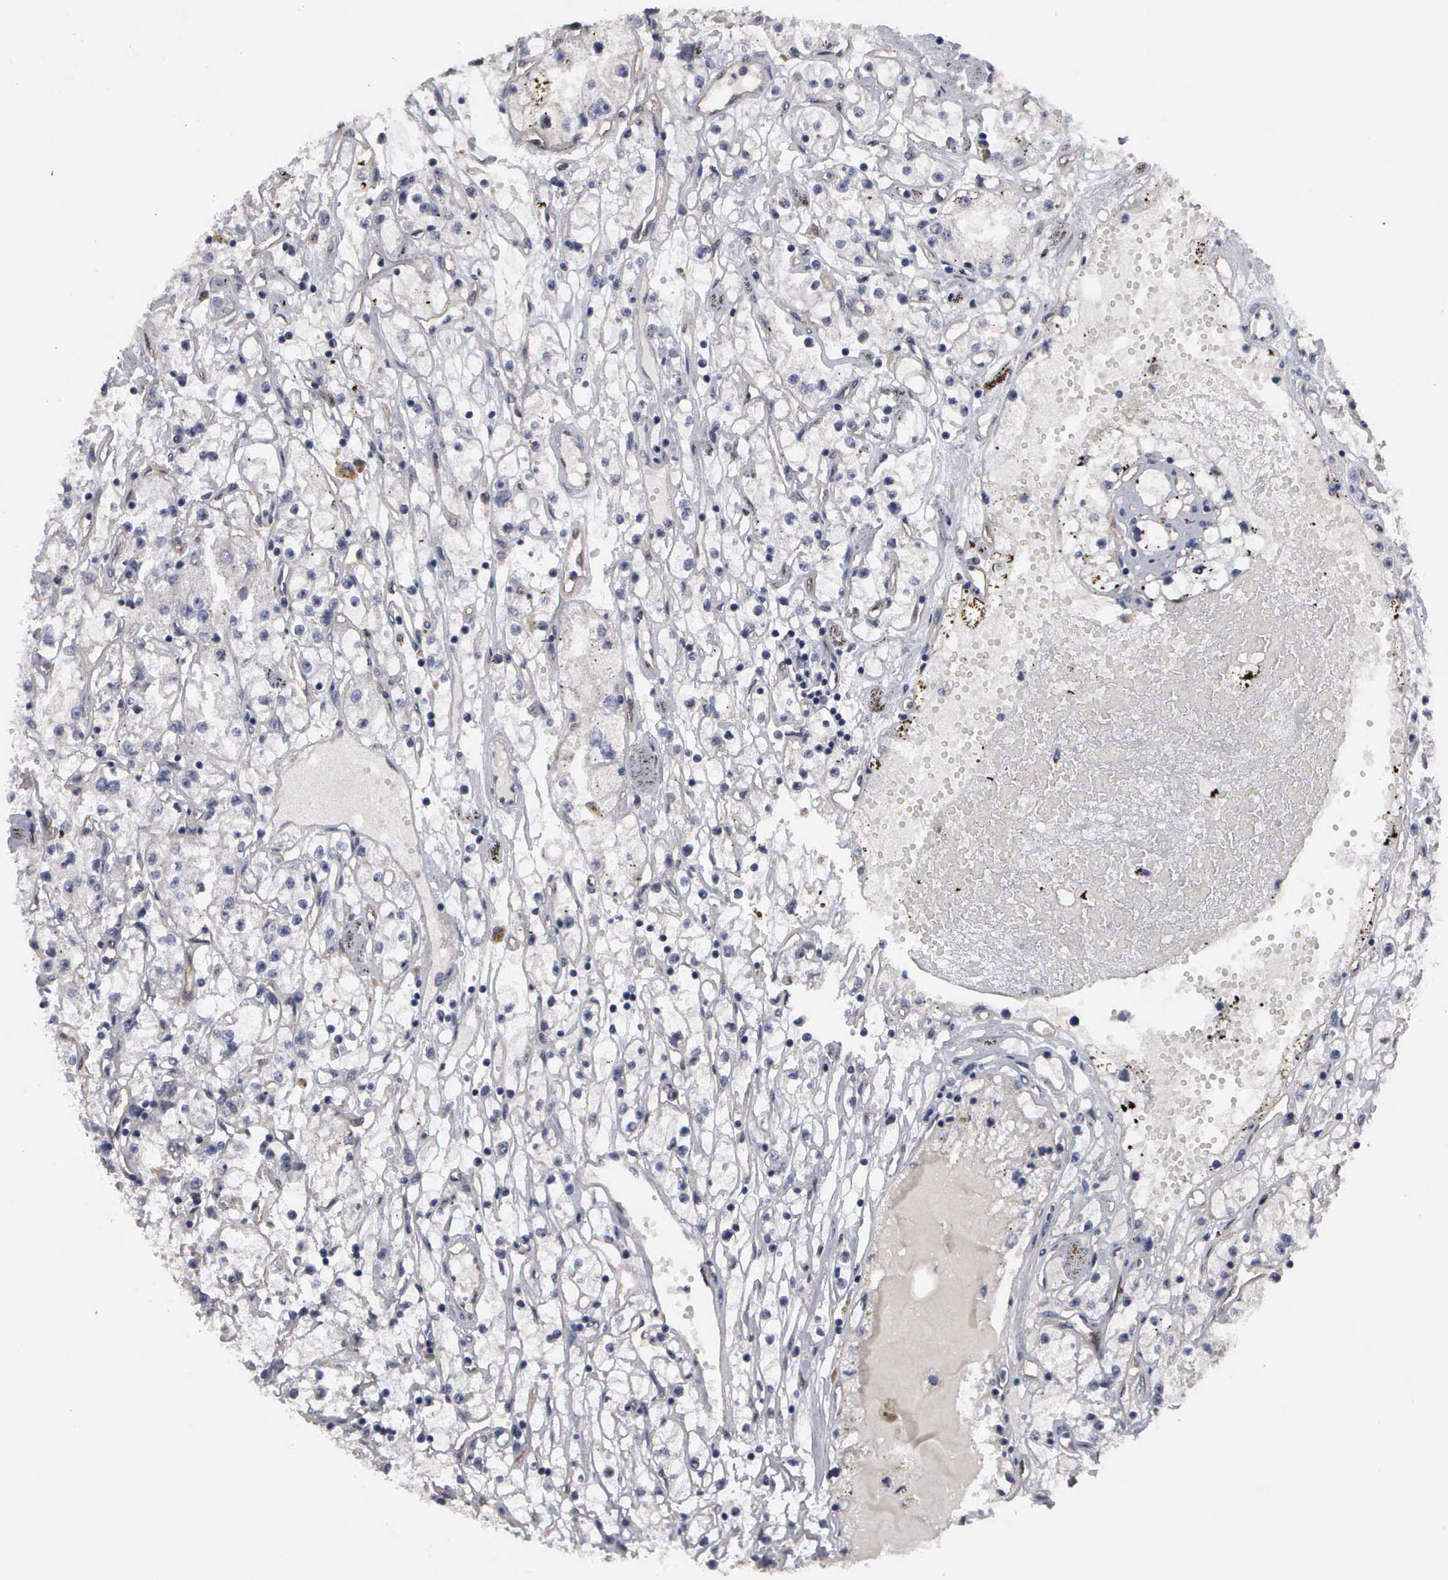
{"staining": {"intensity": "negative", "quantity": "none", "location": "none"}, "tissue": "renal cancer", "cell_type": "Tumor cells", "image_type": "cancer", "snomed": [{"axis": "morphology", "description": "Adenocarcinoma, NOS"}, {"axis": "topography", "description": "Kidney"}], "caption": "Micrograph shows no protein positivity in tumor cells of renal cancer tissue.", "gene": "ZBTB33", "patient": {"sex": "male", "age": 56}}